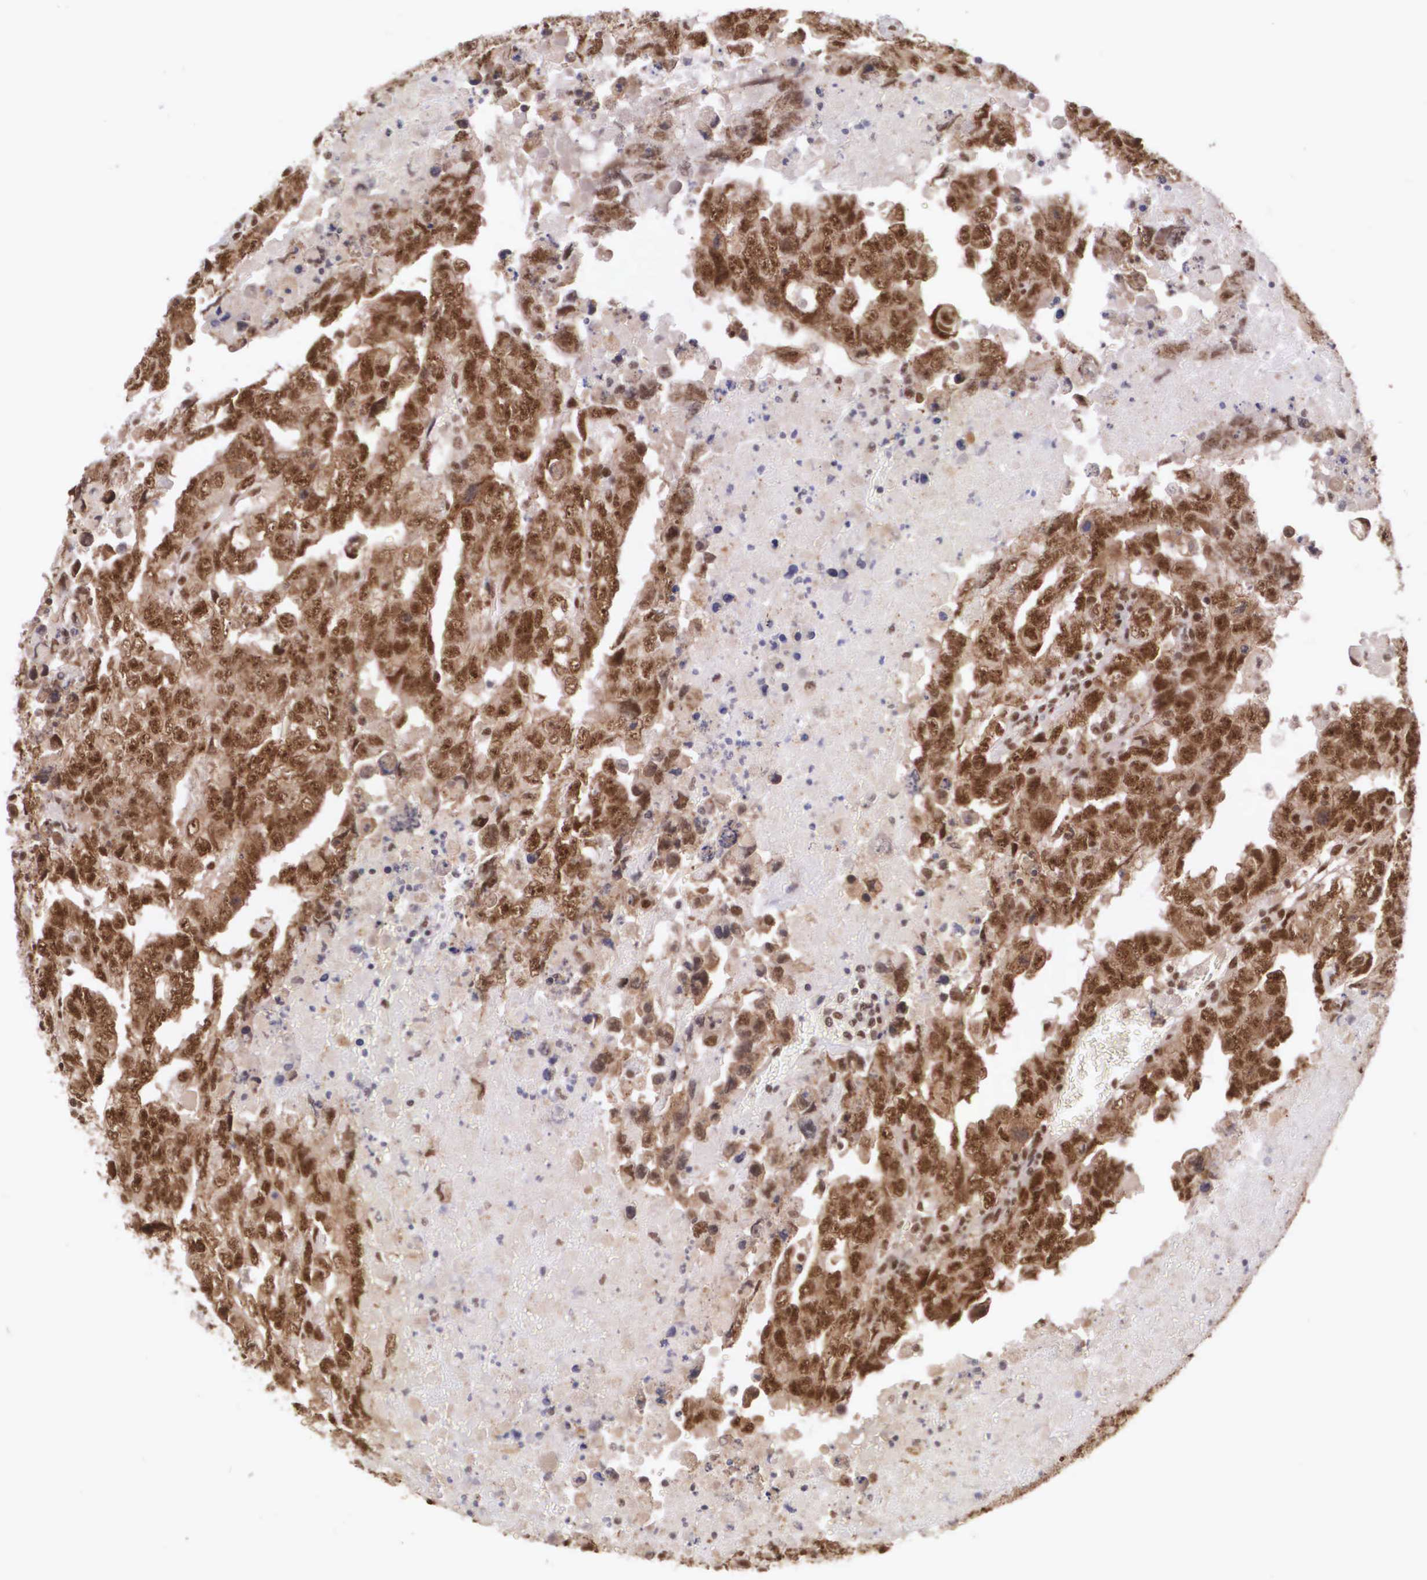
{"staining": {"intensity": "strong", "quantity": ">75%", "location": "cytoplasmic/membranous,nuclear"}, "tissue": "testis cancer", "cell_type": "Tumor cells", "image_type": "cancer", "snomed": [{"axis": "morphology", "description": "Carcinoma, Embryonal, NOS"}, {"axis": "topography", "description": "Testis"}], "caption": "Testis cancer (embryonal carcinoma) stained for a protein demonstrates strong cytoplasmic/membranous and nuclear positivity in tumor cells.", "gene": "POLR2F", "patient": {"sex": "male", "age": 36}}